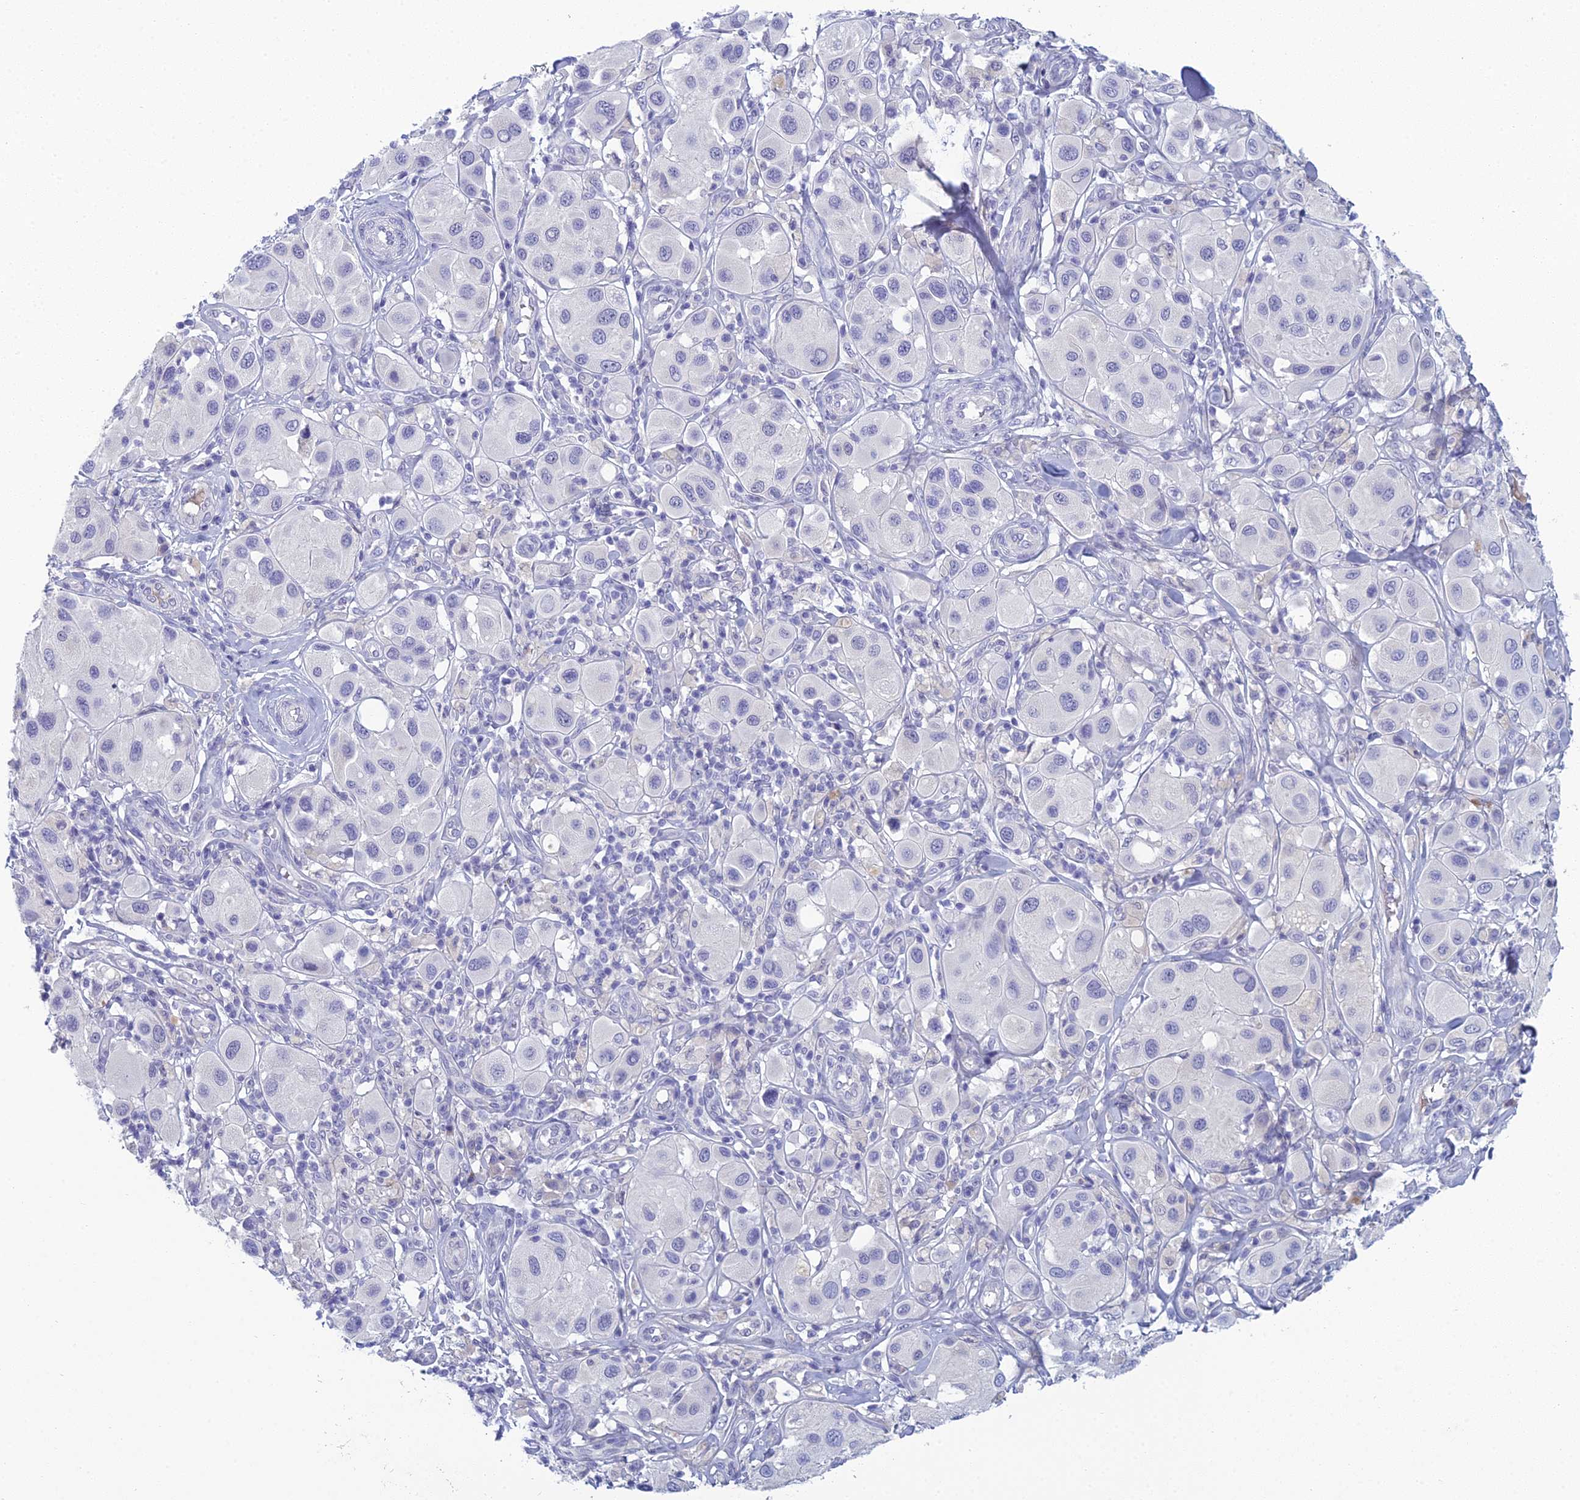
{"staining": {"intensity": "negative", "quantity": "none", "location": "none"}, "tissue": "melanoma", "cell_type": "Tumor cells", "image_type": "cancer", "snomed": [{"axis": "morphology", "description": "Malignant melanoma, Metastatic site"}, {"axis": "topography", "description": "Skin"}], "caption": "IHC of human melanoma shows no positivity in tumor cells.", "gene": "MUC13", "patient": {"sex": "male", "age": 41}}